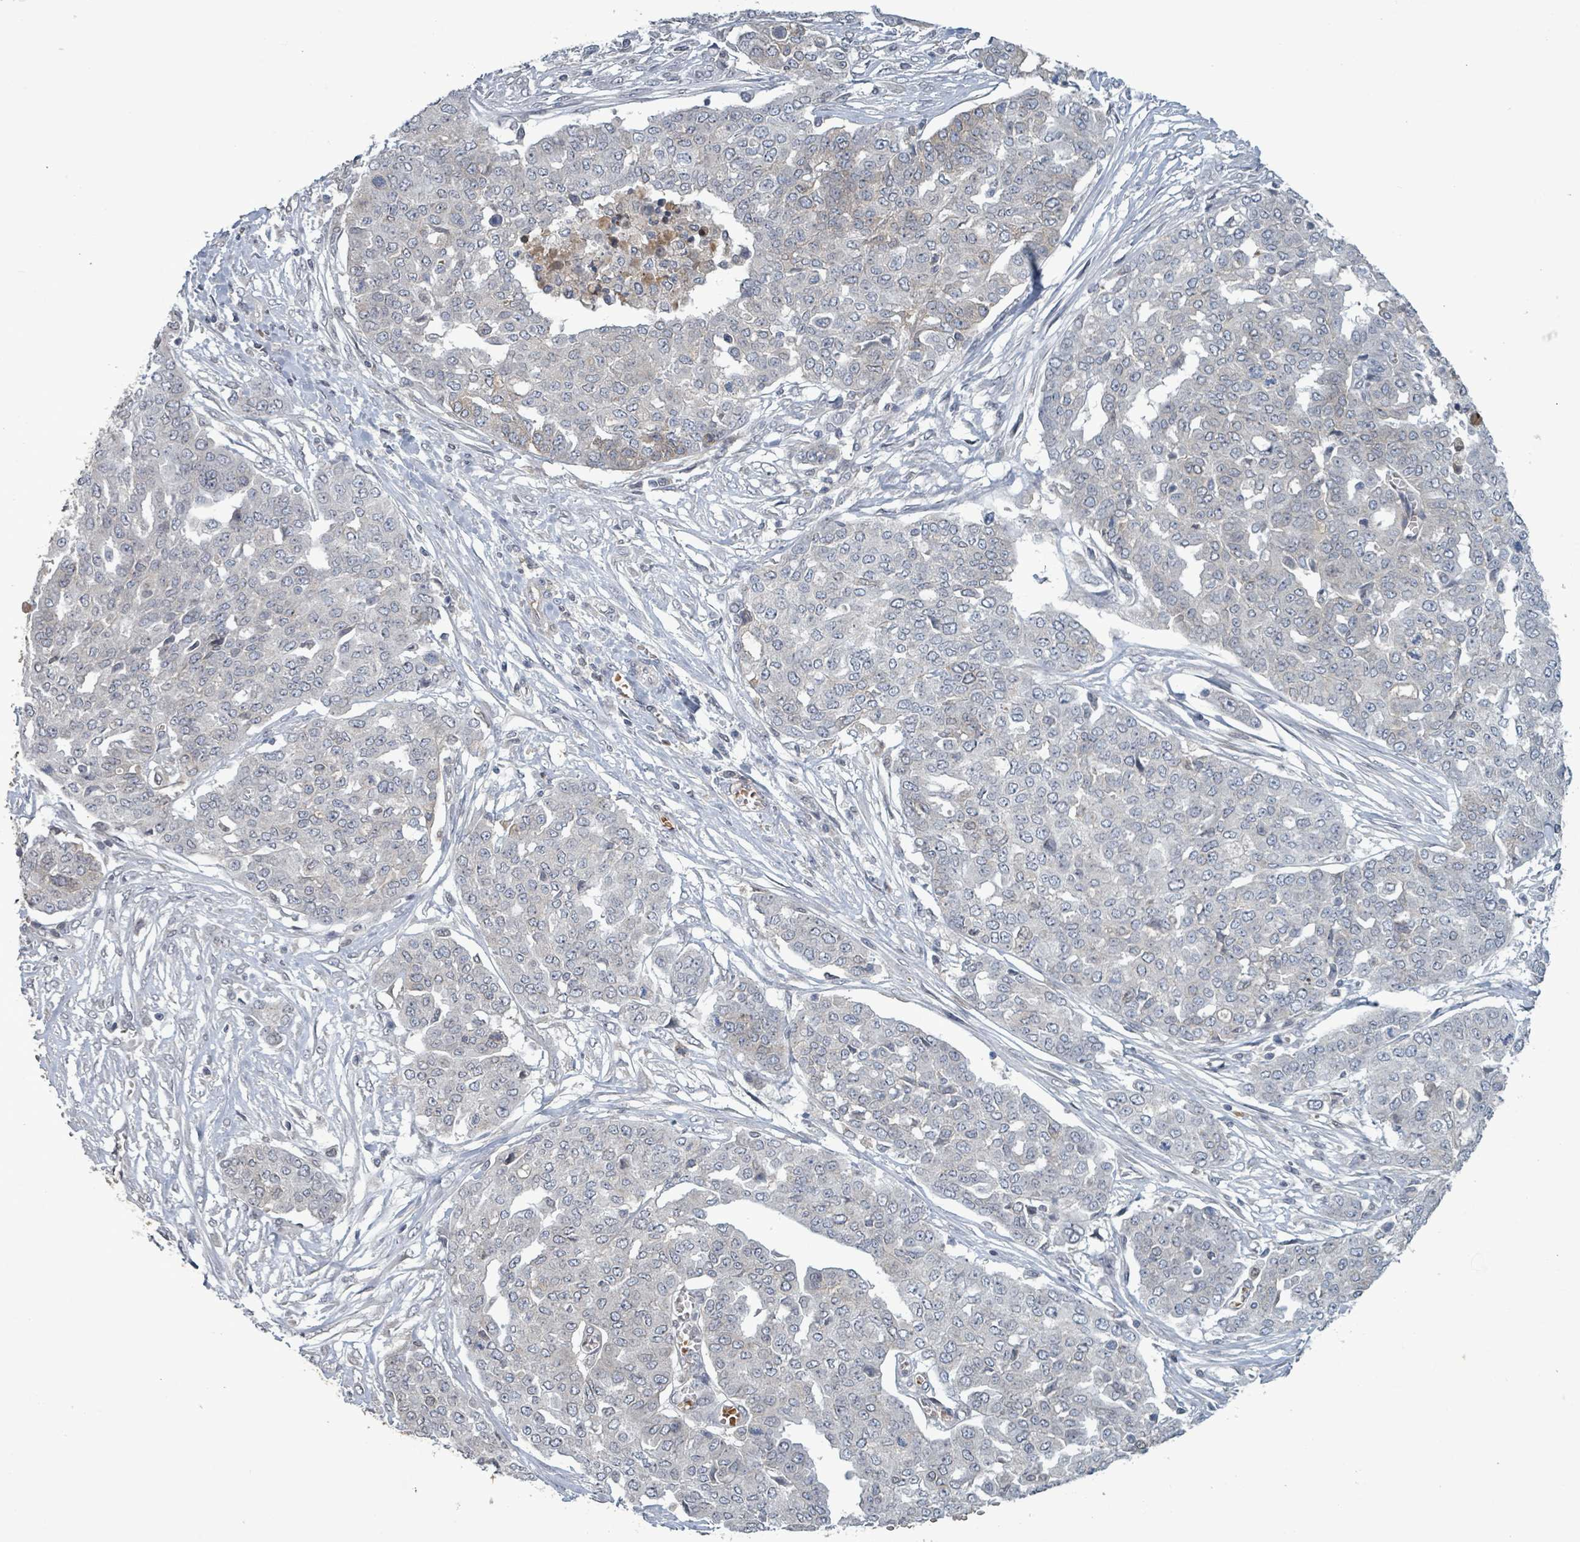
{"staining": {"intensity": "negative", "quantity": "none", "location": "none"}, "tissue": "ovarian cancer", "cell_type": "Tumor cells", "image_type": "cancer", "snomed": [{"axis": "morphology", "description": "Cystadenocarcinoma, serous, NOS"}, {"axis": "topography", "description": "Soft tissue"}, {"axis": "topography", "description": "Ovary"}], "caption": "DAB (3,3'-diaminobenzidine) immunohistochemical staining of human serous cystadenocarcinoma (ovarian) exhibits no significant expression in tumor cells.", "gene": "GRM8", "patient": {"sex": "female", "age": 57}}